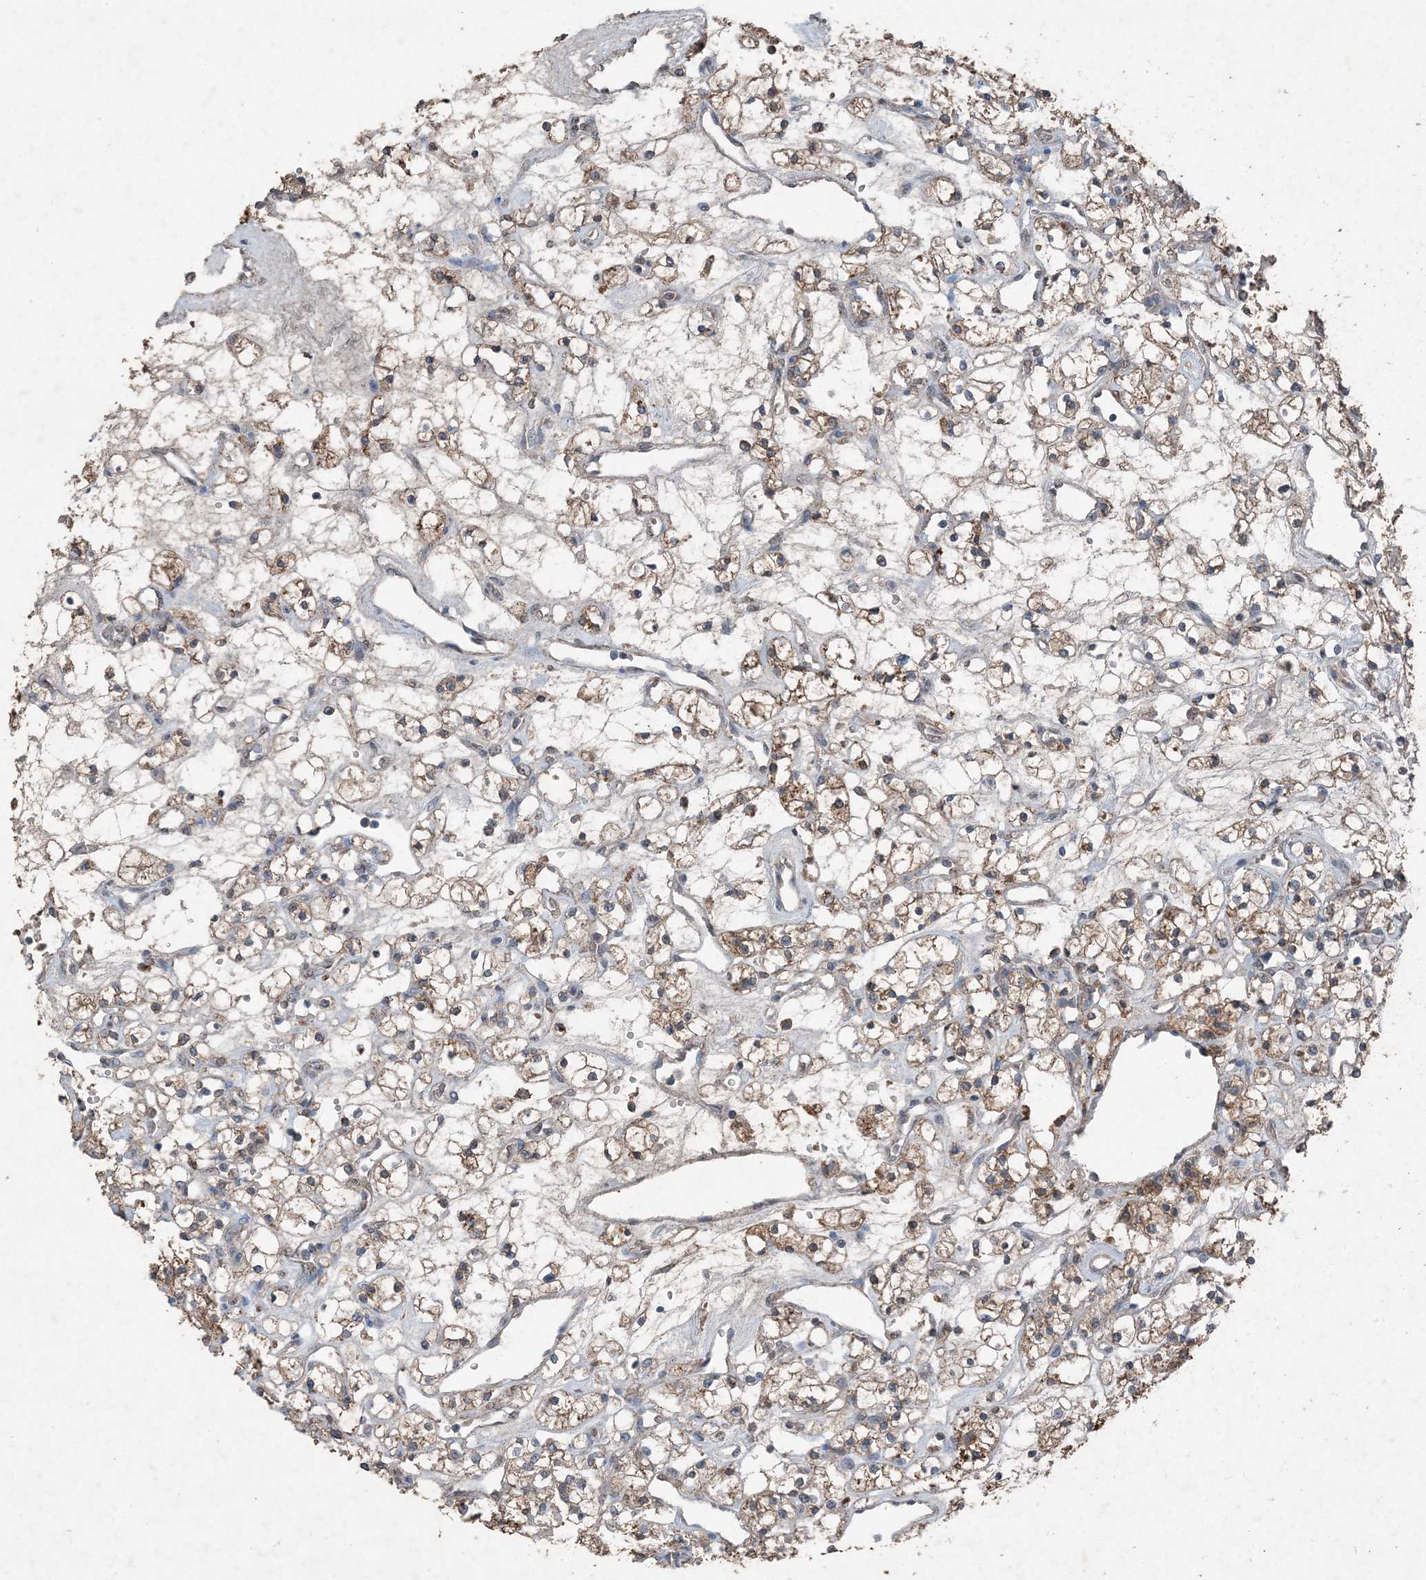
{"staining": {"intensity": "moderate", "quantity": "25%-75%", "location": "cytoplasmic/membranous"}, "tissue": "renal cancer", "cell_type": "Tumor cells", "image_type": "cancer", "snomed": [{"axis": "morphology", "description": "Adenocarcinoma, NOS"}, {"axis": "topography", "description": "Kidney"}], "caption": "Protein staining reveals moderate cytoplasmic/membranous staining in approximately 25%-75% of tumor cells in adenocarcinoma (renal).", "gene": "FCN3", "patient": {"sex": "female", "age": 60}}